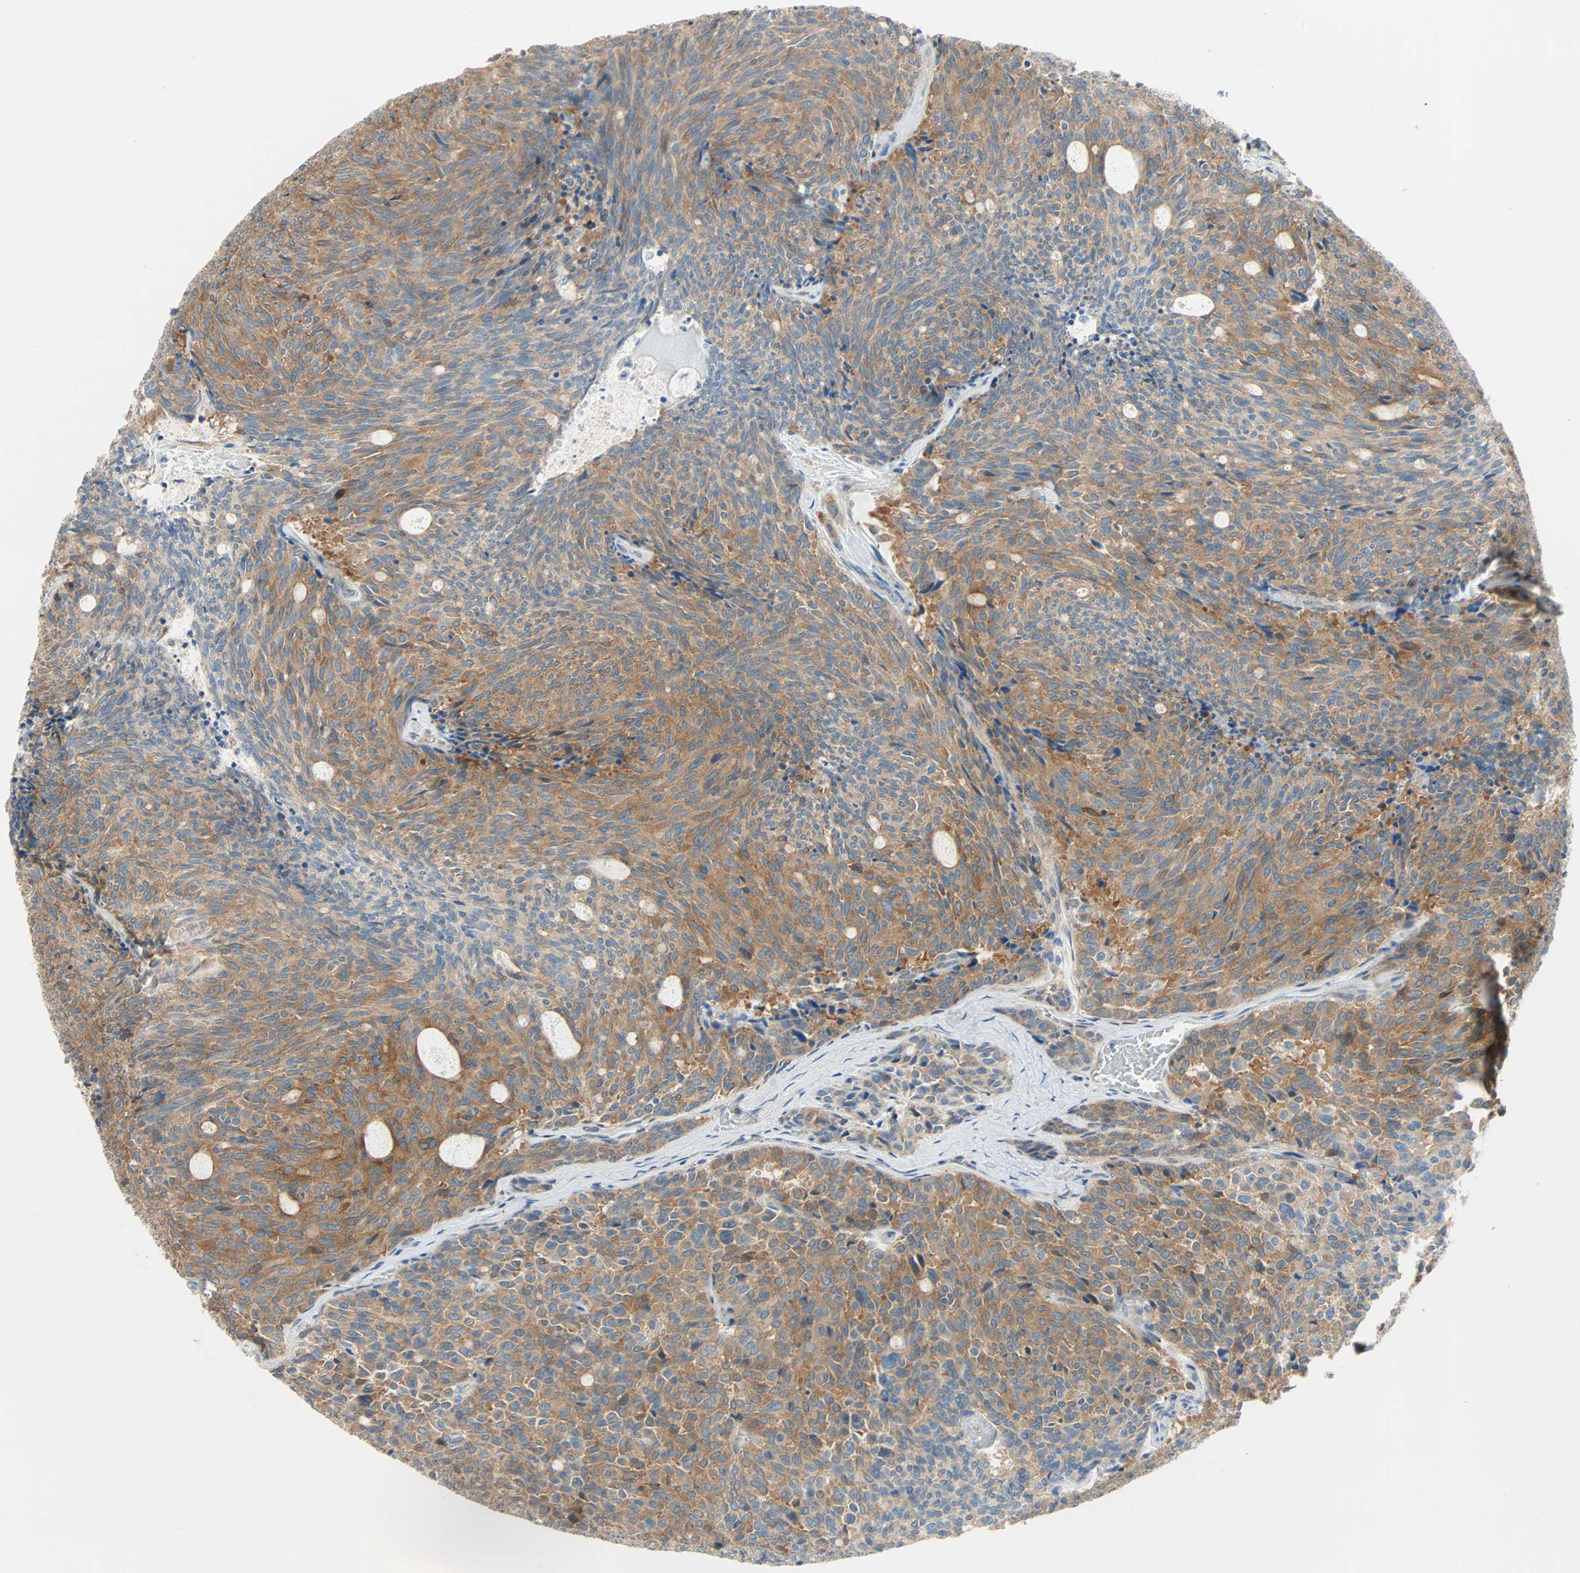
{"staining": {"intensity": "moderate", "quantity": ">75%", "location": "cytoplasmic/membranous"}, "tissue": "carcinoid", "cell_type": "Tumor cells", "image_type": "cancer", "snomed": [{"axis": "morphology", "description": "Carcinoid, malignant, NOS"}, {"axis": "topography", "description": "Pancreas"}], "caption": "Tumor cells demonstrate medium levels of moderate cytoplasmic/membranous positivity in approximately >75% of cells in human carcinoid (malignant).", "gene": "TNFRSF12A", "patient": {"sex": "female", "age": 54}}